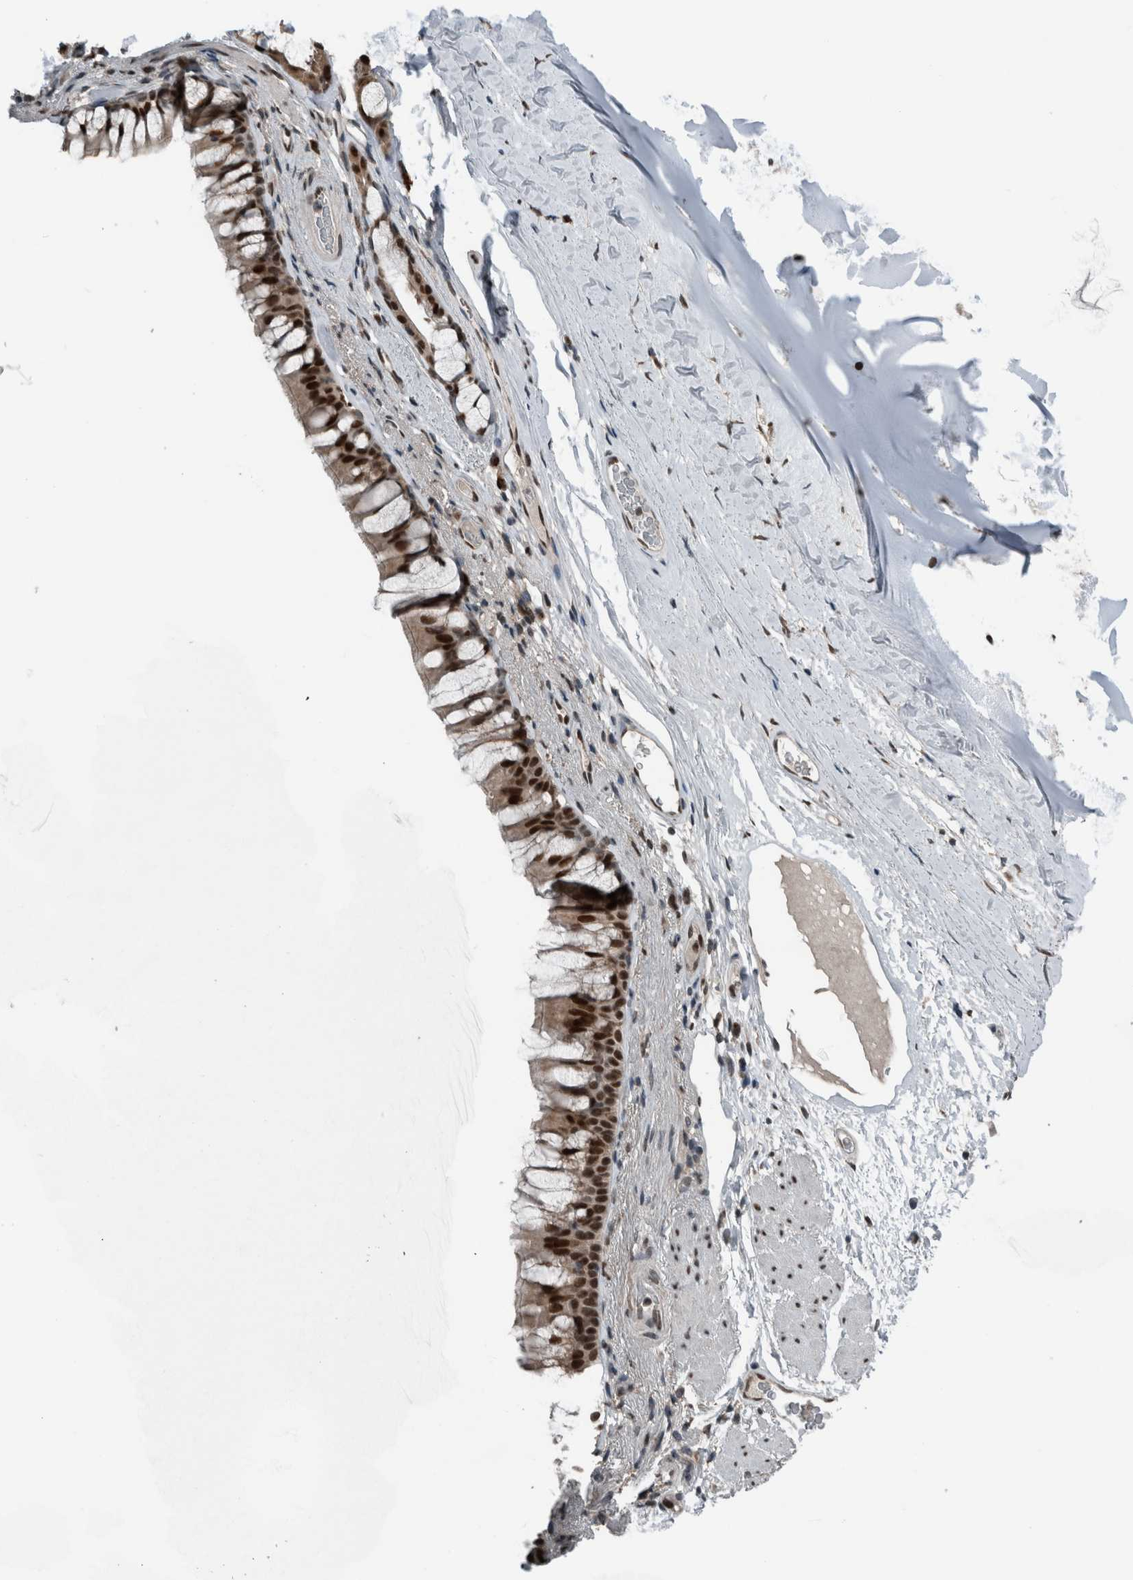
{"staining": {"intensity": "strong", "quantity": ">75%", "location": "nuclear"}, "tissue": "bronchus", "cell_type": "Respiratory epithelial cells", "image_type": "normal", "snomed": [{"axis": "morphology", "description": "Normal tissue, NOS"}, {"axis": "topography", "description": "Cartilage tissue"}, {"axis": "topography", "description": "Bronchus"}], "caption": "A high-resolution histopathology image shows IHC staining of normal bronchus, which exhibits strong nuclear expression in approximately >75% of respiratory epithelial cells.", "gene": "SPAG7", "patient": {"sex": "female", "age": 53}}